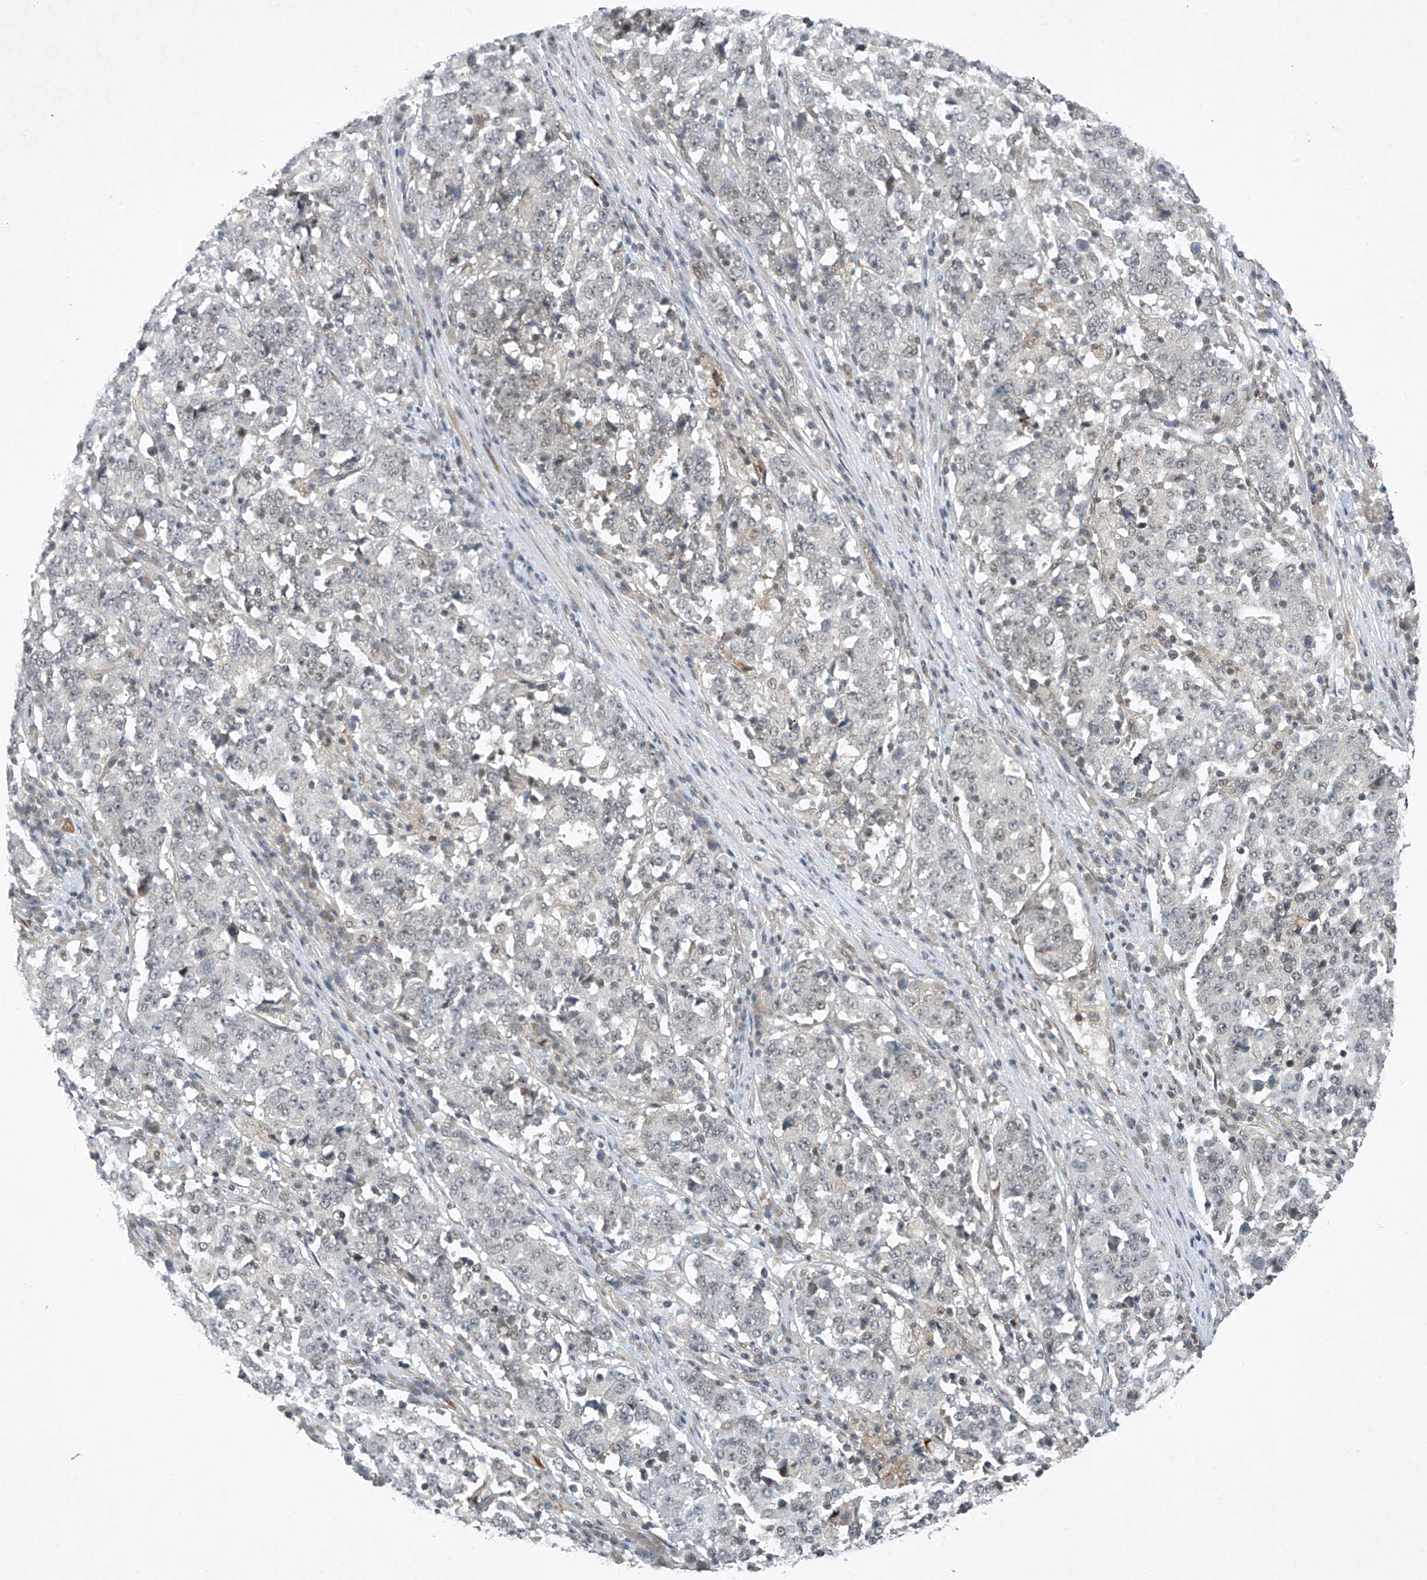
{"staining": {"intensity": "negative", "quantity": "none", "location": "none"}, "tissue": "stomach cancer", "cell_type": "Tumor cells", "image_type": "cancer", "snomed": [{"axis": "morphology", "description": "Adenocarcinoma, NOS"}, {"axis": "topography", "description": "Stomach"}], "caption": "Tumor cells are negative for brown protein staining in stomach adenocarcinoma.", "gene": "TAF8", "patient": {"sex": "male", "age": 59}}